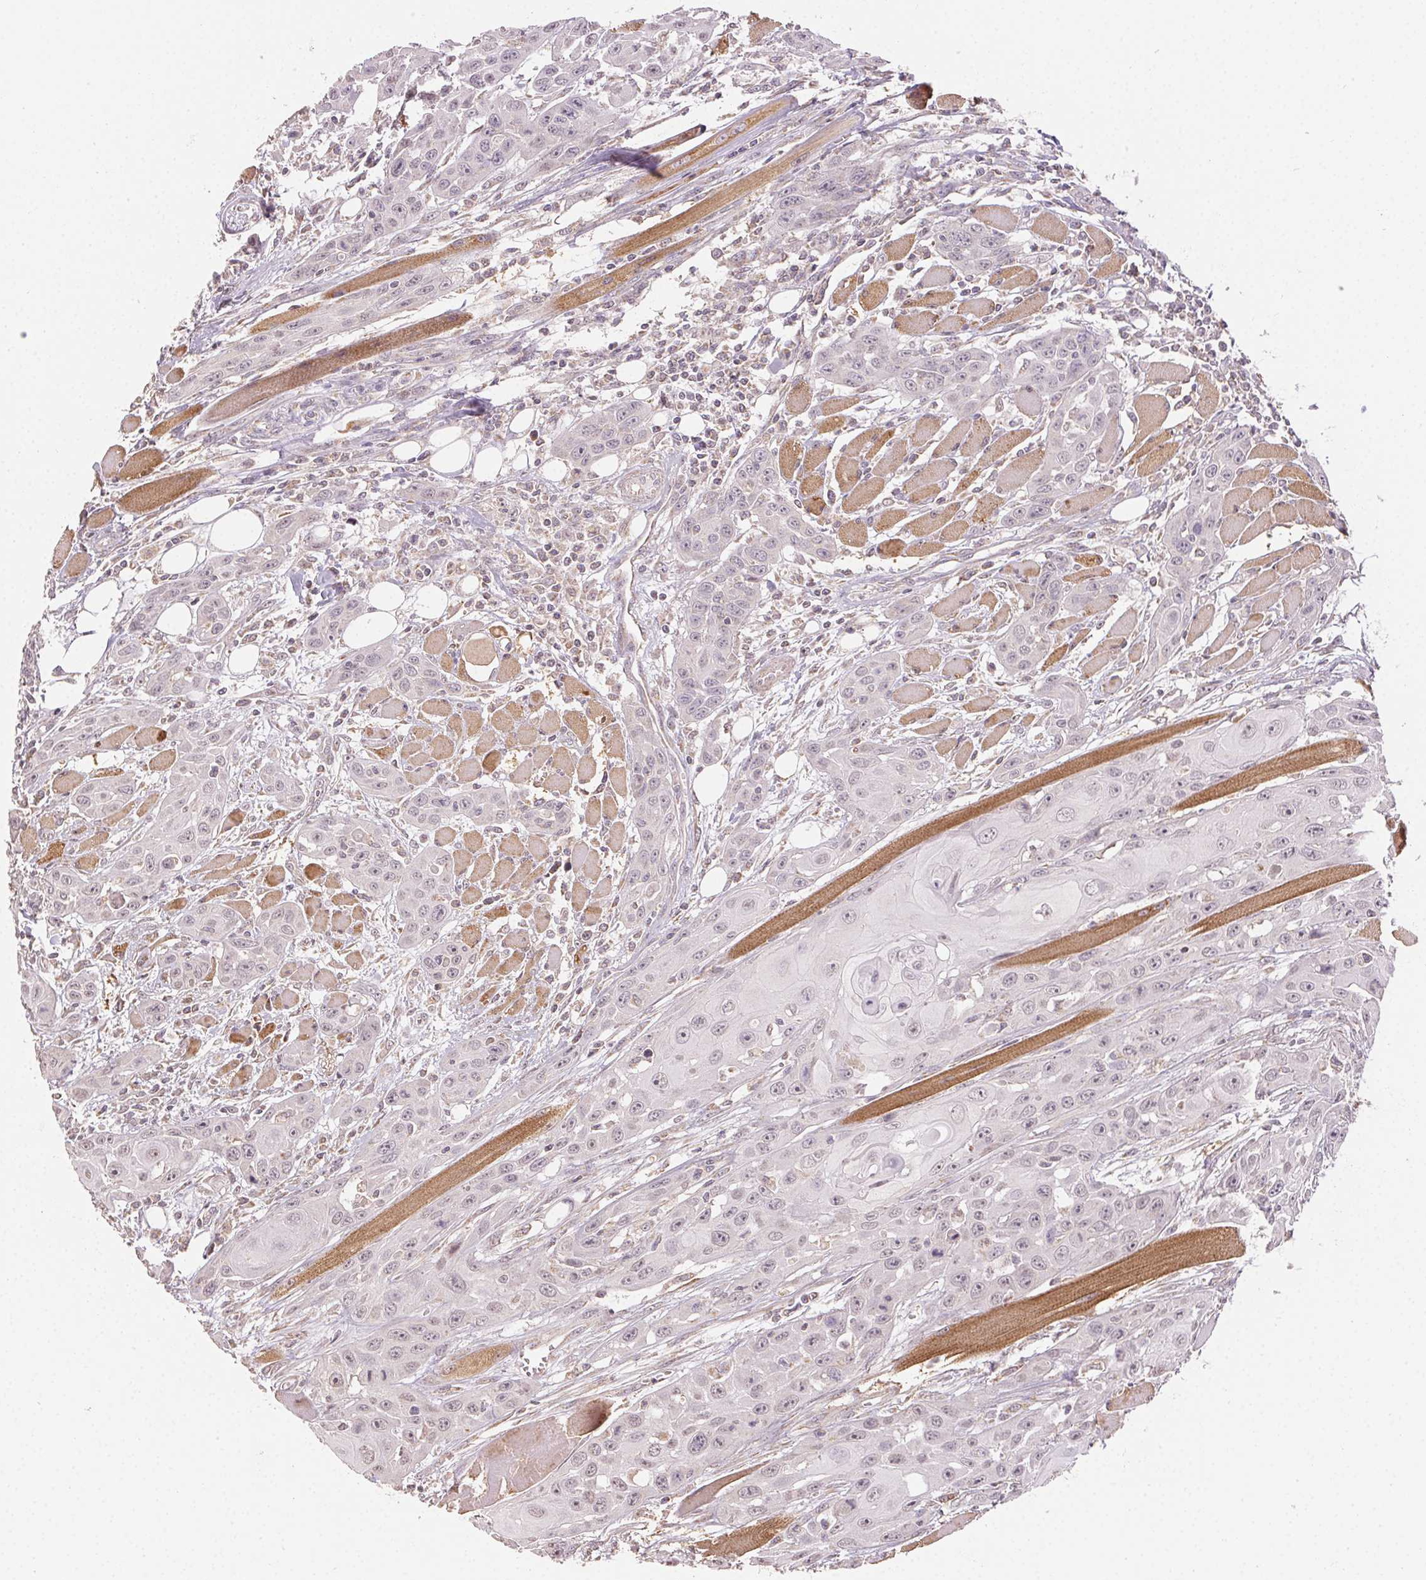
{"staining": {"intensity": "negative", "quantity": "none", "location": "none"}, "tissue": "head and neck cancer", "cell_type": "Tumor cells", "image_type": "cancer", "snomed": [{"axis": "morphology", "description": "Squamous cell carcinoma, NOS"}, {"axis": "topography", "description": "Head-Neck"}], "caption": "A high-resolution image shows immunohistochemistry staining of head and neck cancer, which demonstrates no significant positivity in tumor cells. The staining was performed using DAB to visualize the protein expression in brown, while the nuclei were stained in blue with hematoxylin (Magnification: 20x).", "gene": "CLASP1", "patient": {"sex": "female", "age": 80}}